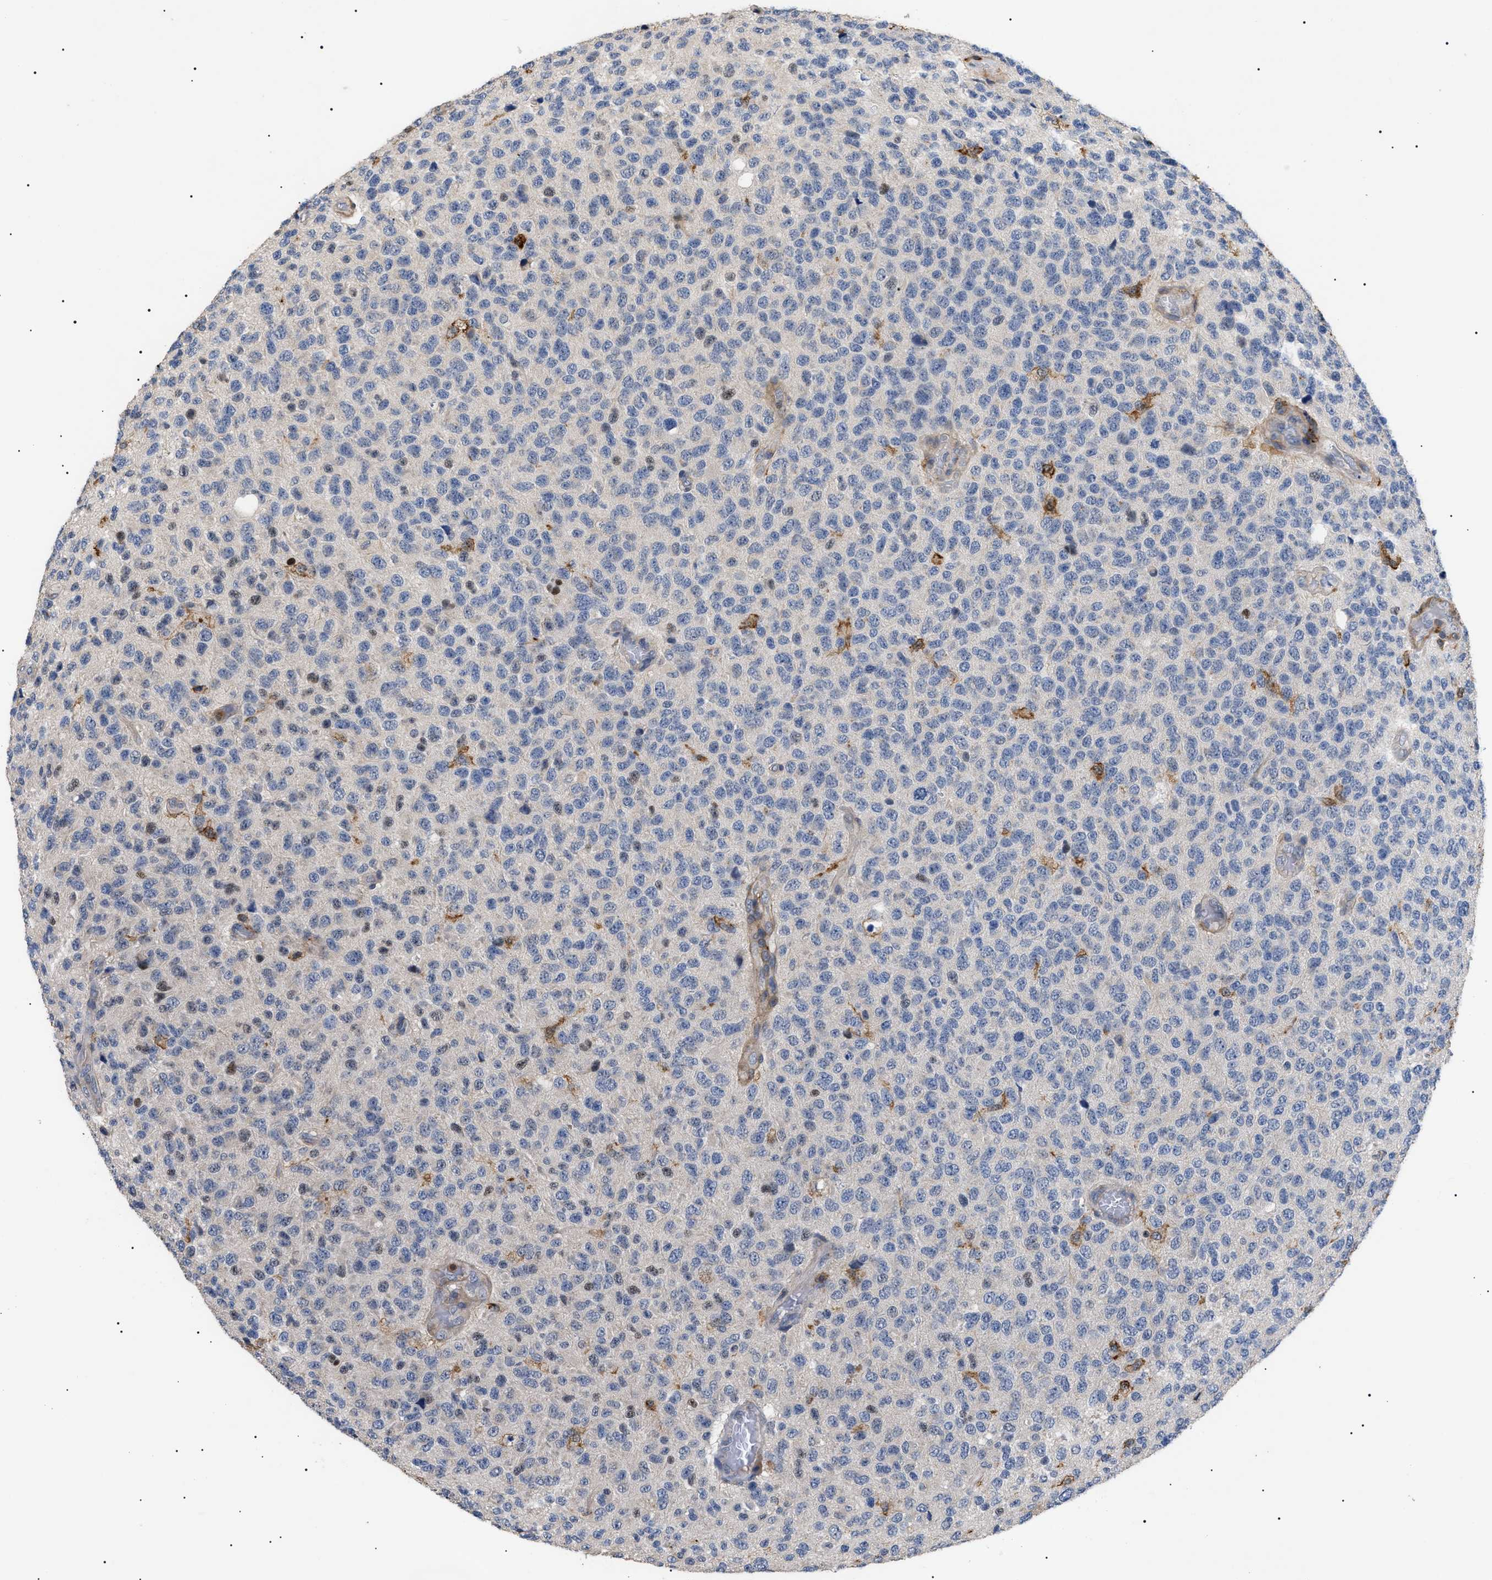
{"staining": {"intensity": "negative", "quantity": "none", "location": "none"}, "tissue": "glioma", "cell_type": "Tumor cells", "image_type": "cancer", "snomed": [{"axis": "morphology", "description": "Glioma, malignant, High grade"}, {"axis": "topography", "description": "pancreas cauda"}], "caption": "Glioma was stained to show a protein in brown. There is no significant staining in tumor cells. Brightfield microscopy of IHC stained with DAB (3,3'-diaminobenzidine) (brown) and hematoxylin (blue), captured at high magnification.", "gene": "CD300A", "patient": {"sex": "male", "age": 60}}